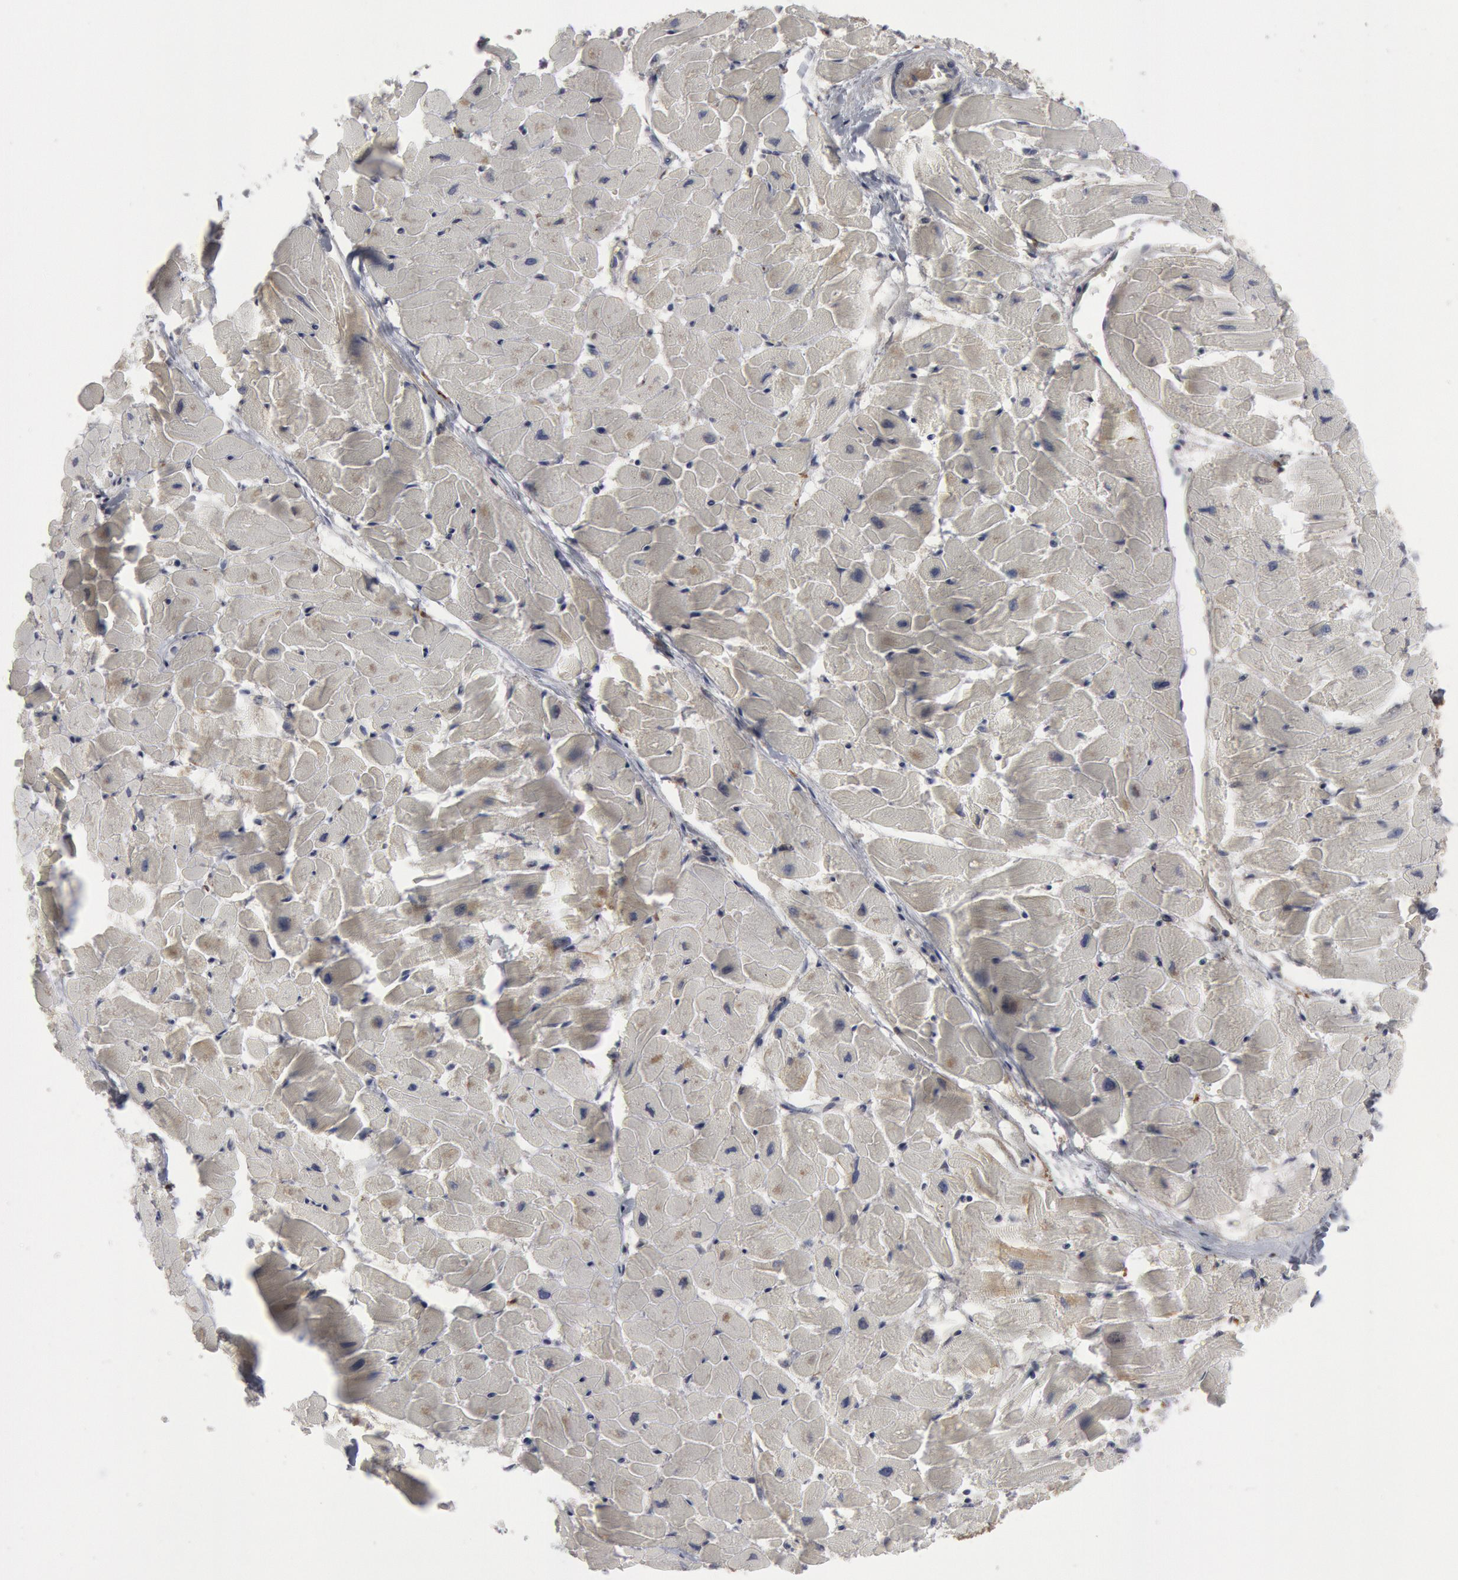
{"staining": {"intensity": "negative", "quantity": "none", "location": "none"}, "tissue": "heart muscle", "cell_type": "Cardiomyocytes", "image_type": "normal", "snomed": [{"axis": "morphology", "description": "Normal tissue, NOS"}, {"axis": "topography", "description": "Heart"}], "caption": "Immunohistochemical staining of normal human heart muscle shows no significant staining in cardiomyocytes.", "gene": "C1QC", "patient": {"sex": "female", "age": 19}}